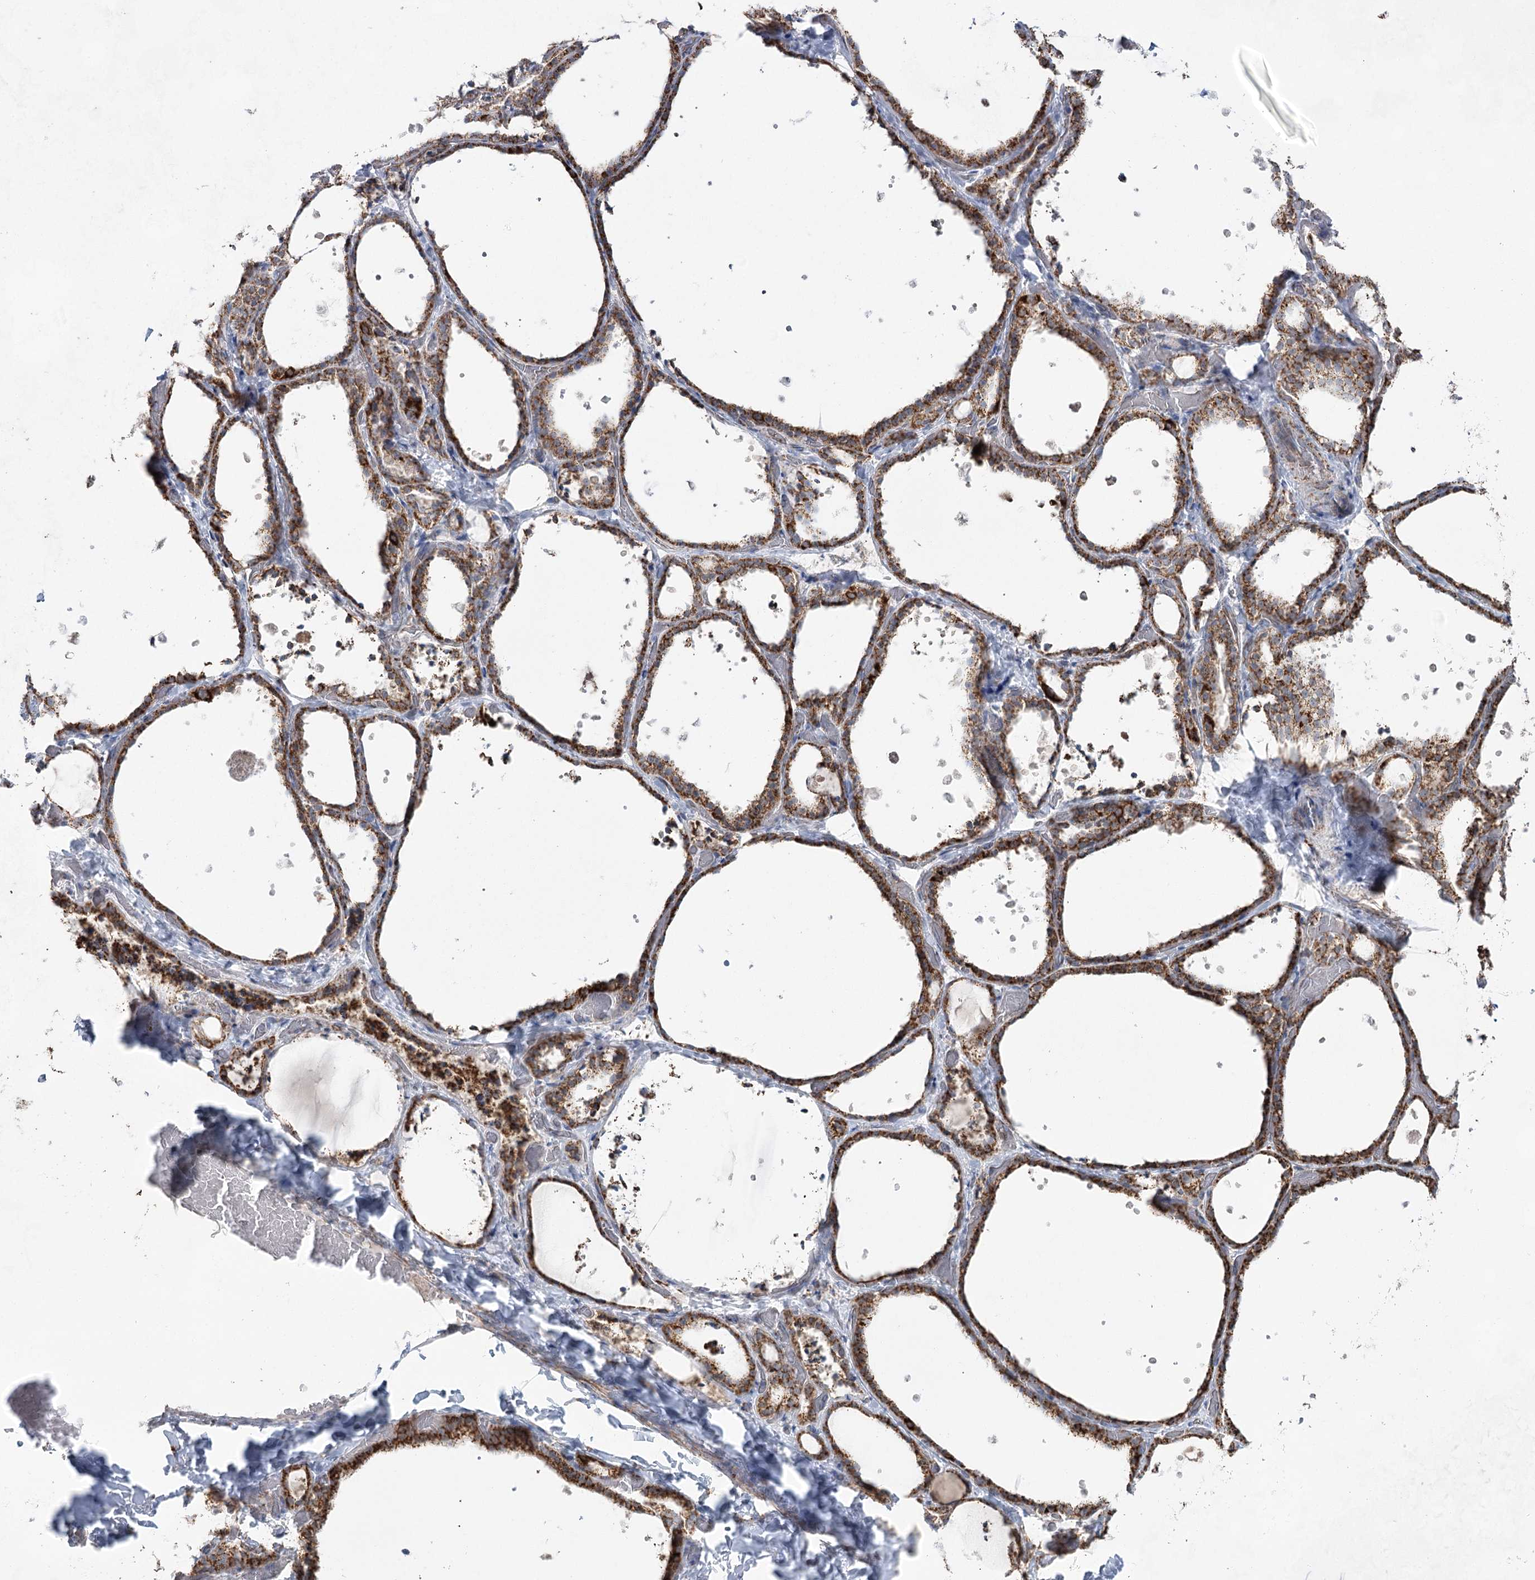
{"staining": {"intensity": "strong", "quantity": ">75%", "location": "cytoplasmic/membranous"}, "tissue": "thyroid gland", "cell_type": "Glandular cells", "image_type": "normal", "snomed": [{"axis": "morphology", "description": "Normal tissue, NOS"}, {"axis": "topography", "description": "Thyroid gland"}], "caption": "IHC (DAB) staining of unremarkable human thyroid gland displays strong cytoplasmic/membranous protein staining in about >75% of glandular cells.", "gene": "CWF19L1", "patient": {"sex": "female", "age": 44}}